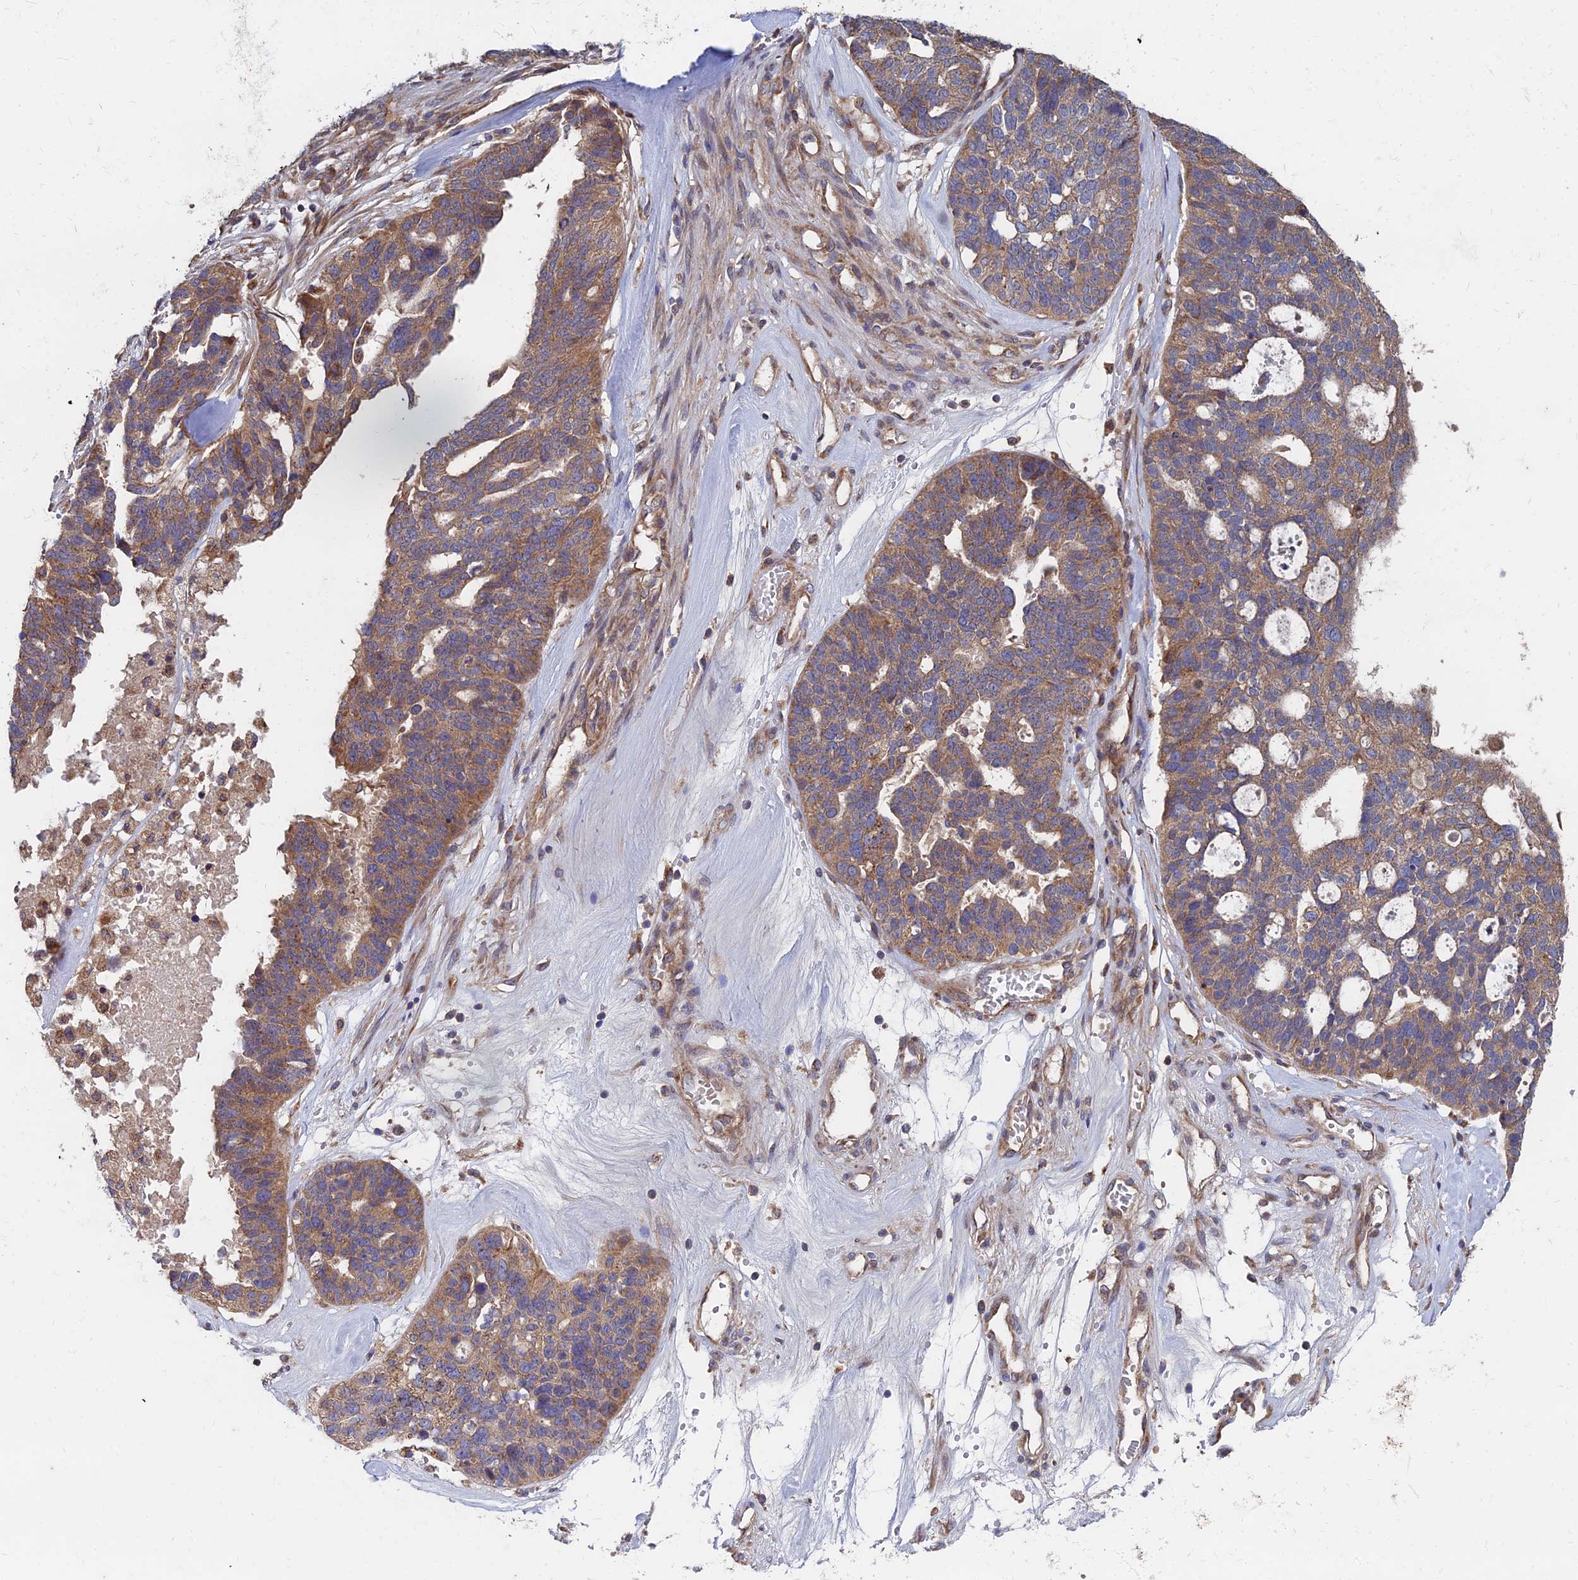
{"staining": {"intensity": "moderate", "quantity": ">75%", "location": "cytoplasmic/membranous"}, "tissue": "ovarian cancer", "cell_type": "Tumor cells", "image_type": "cancer", "snomed": [{"axis": "morphology", "description": "Cystadenocarcinoma, serous, NOS"}, {"axis": "topography", "description": "Ovary"}], "caption": "Ovarian cancer (serous cystadenocarcinoma) stained with a brown dye reveals moderate cytoplasmic/membranous positive staining in approximately >75% of tumor cells.", "gene": "CCZ1", "patient": {"sex": "female", "age": 59}}